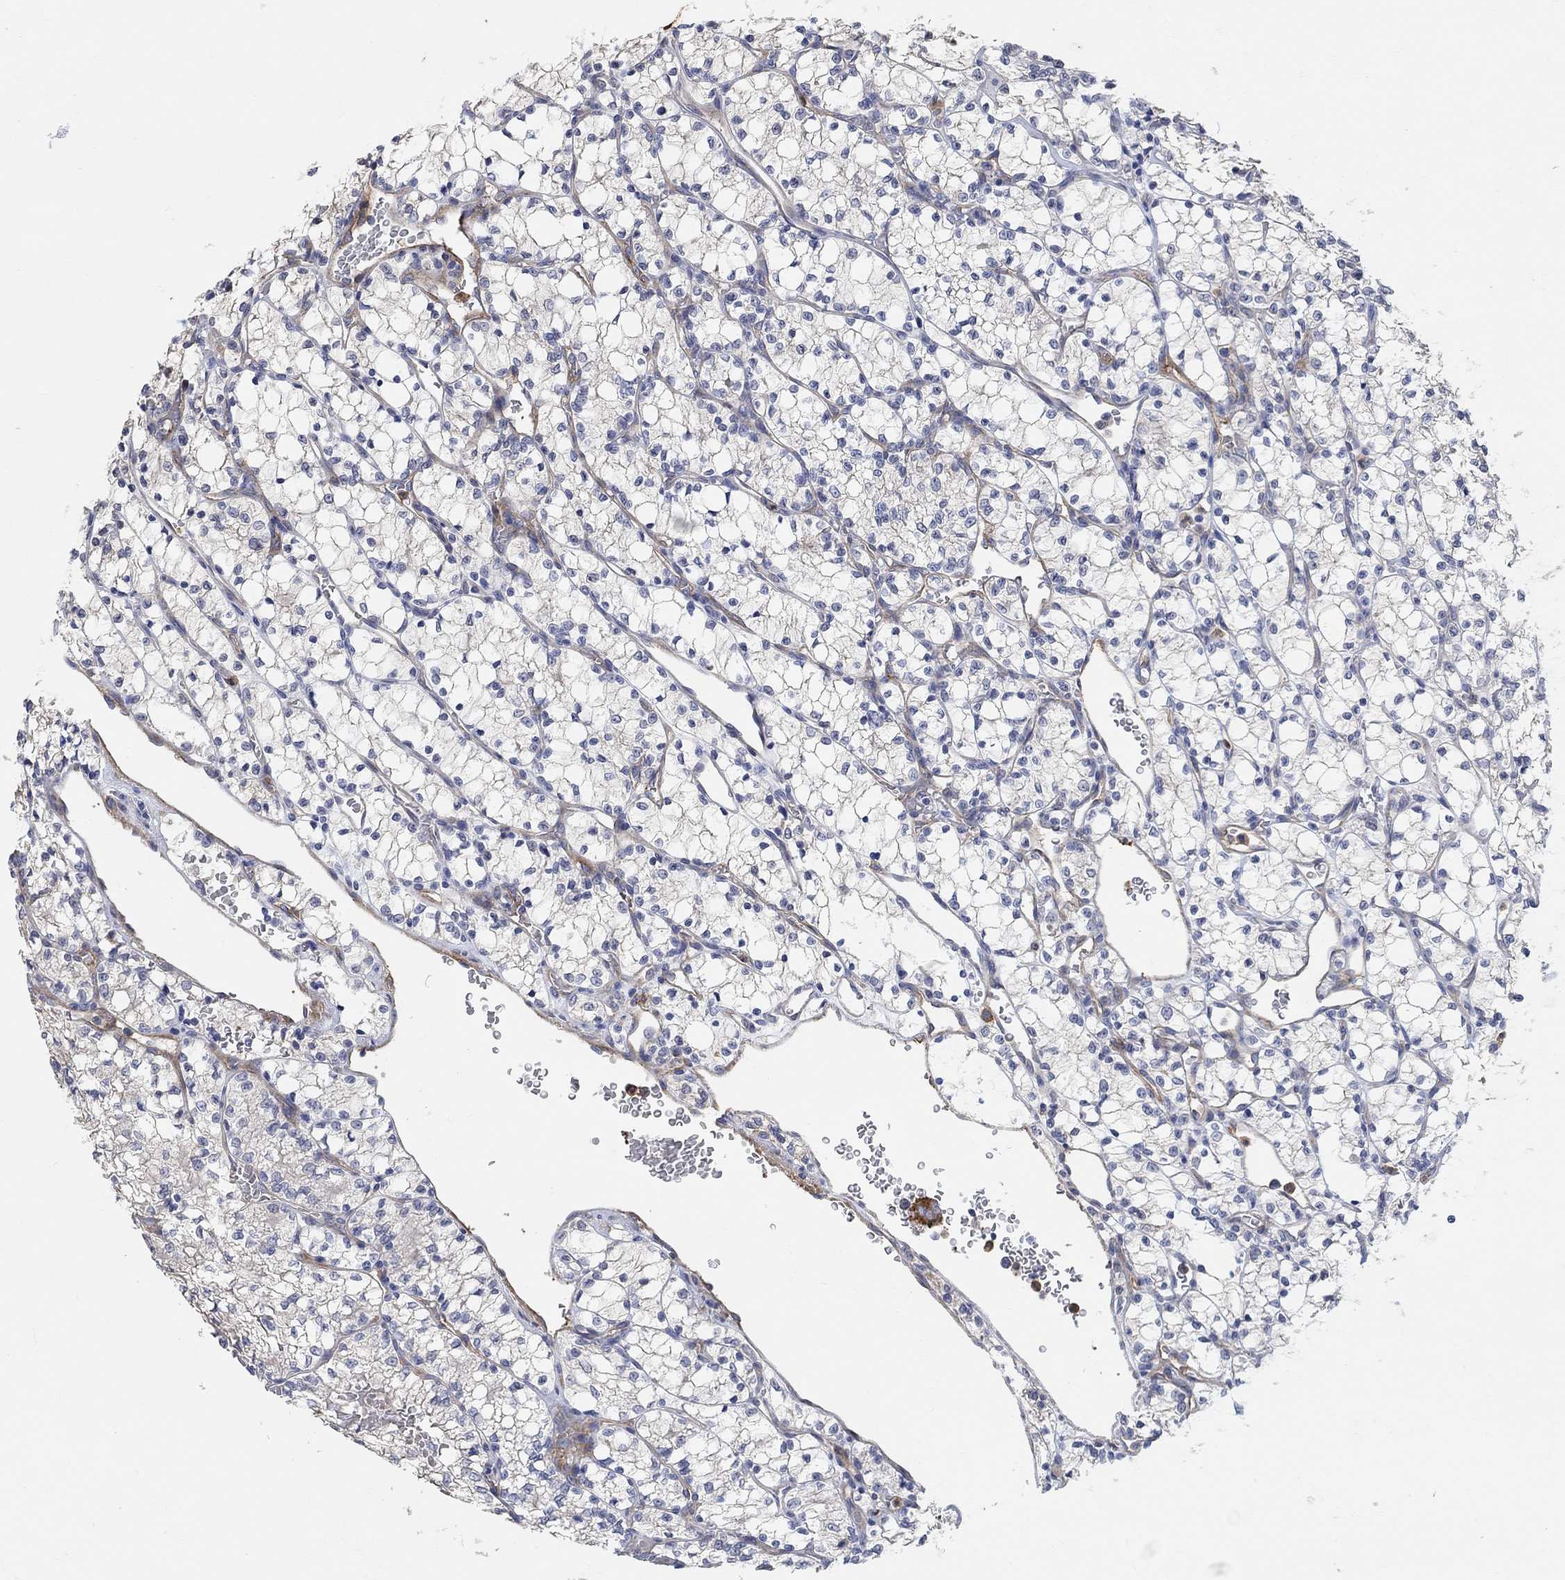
{"staining": {"intensity": "negative", "quantity": "none", "location": "none"}, "tissue": "renal cancer", "cell_type": "Tumor cells", "image_type": "cancer", "snomed": [{"axis": "morphology", "description": "Adenocarcinoma, NOS"}, {"axis": "topography", "description": "Kidney"}], "caption": "Photomicrograph shows no significant protein expression in tumor cells of adenocarcinoma (renal).", "gene": "SYT16", "patient": {"sex": "female", "age": 69}}